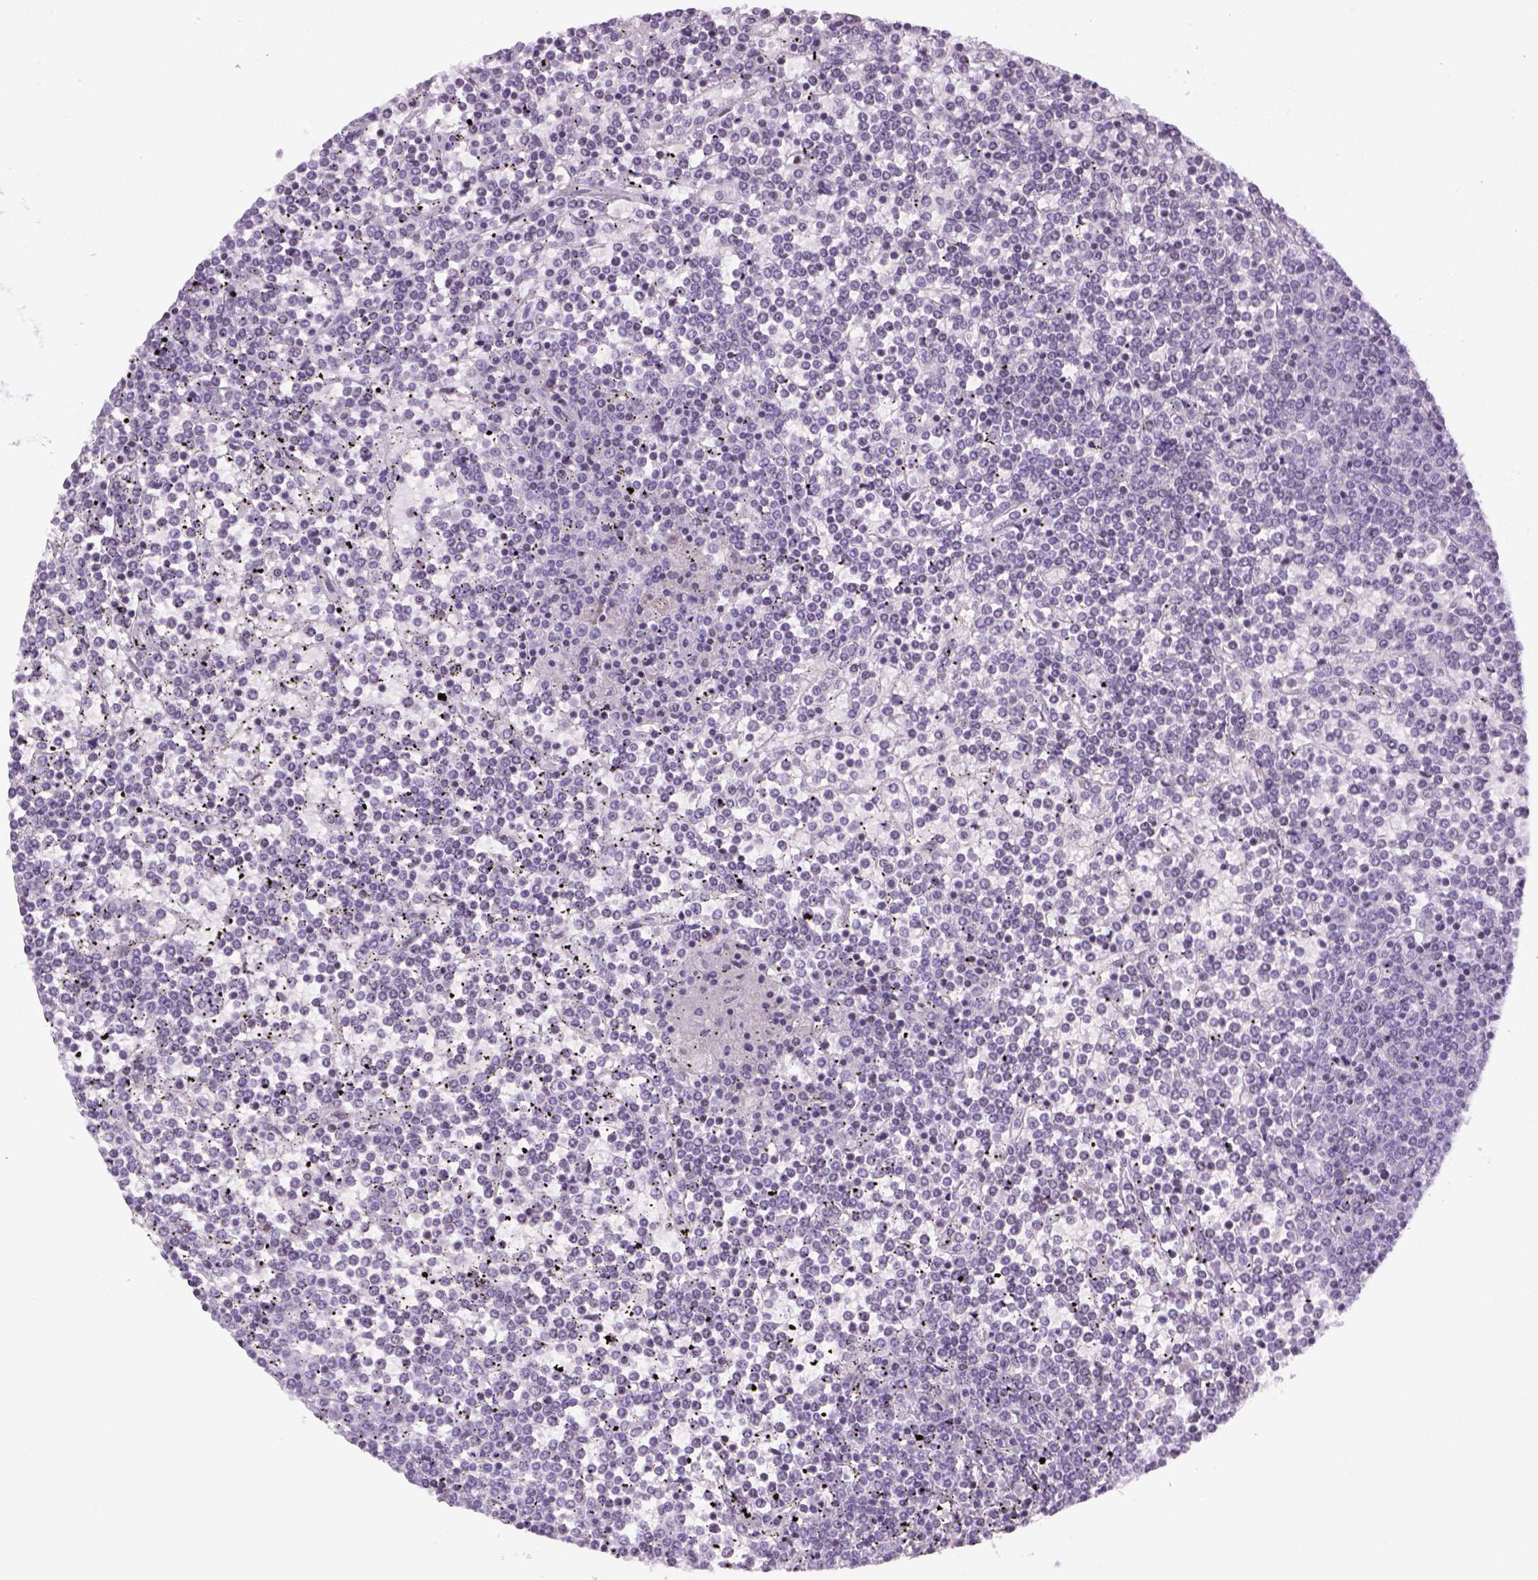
{"staining": {"intensity": "negative", "quantity": "none", "location": "none"}, "tissue": "lymphoma", "cell_type": "Tumor cells", "image_type": "cancer", "snomed": [{"axis": "morphology", "description": "Malignant lymphoma, non-Hodgkin's type, Low grade"}, {"axis": "topography", "description": "Spleen"}], "caption": "Human lymphoma stained for a protein using IHC reveals no expression in tumor cells.", "gene": "DNAH11", "patient": {"sex": "female", "age": 19}}